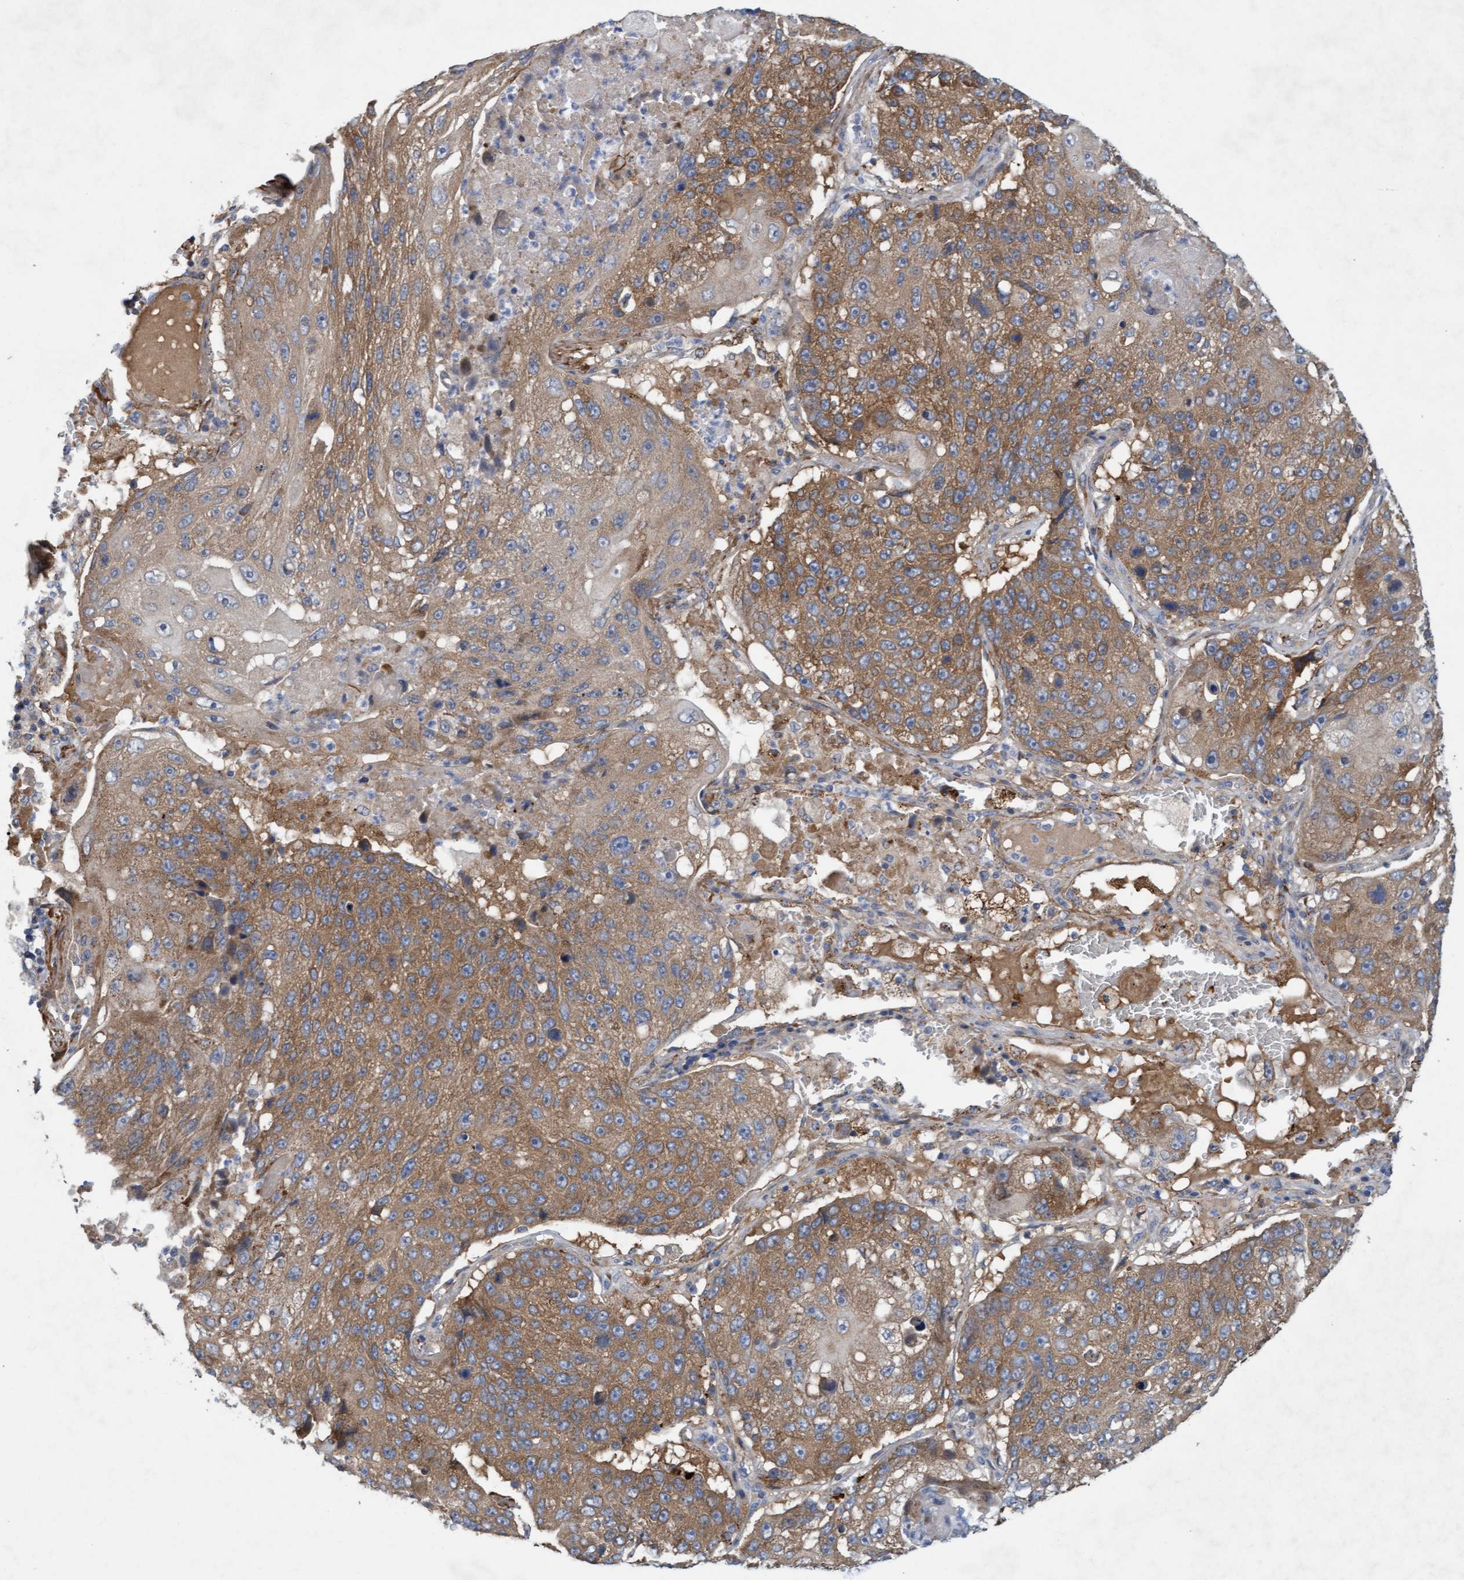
{"staining": {"intensity": "moderate", "quantity": ">75%", "location": "cytoplasmic/membranous"}, "tissue": "lung cancer", "cell_type": "Tumor cells", "image_type": "cancer", "snomed": [{"axis": "morphology", "description": "Squamous cell carcinoma, NOS"}, {"axis": "topography", "description": "Lung"}], "caption": "Brown immunohistochemical staining in squamous cell carcinoma (lung) displays moderate cytoplasmic/membranous positivity in approximately >75% of tumor cells.", "gene": "DDHD2", "patient": {"sex": "male", "age": 61}}